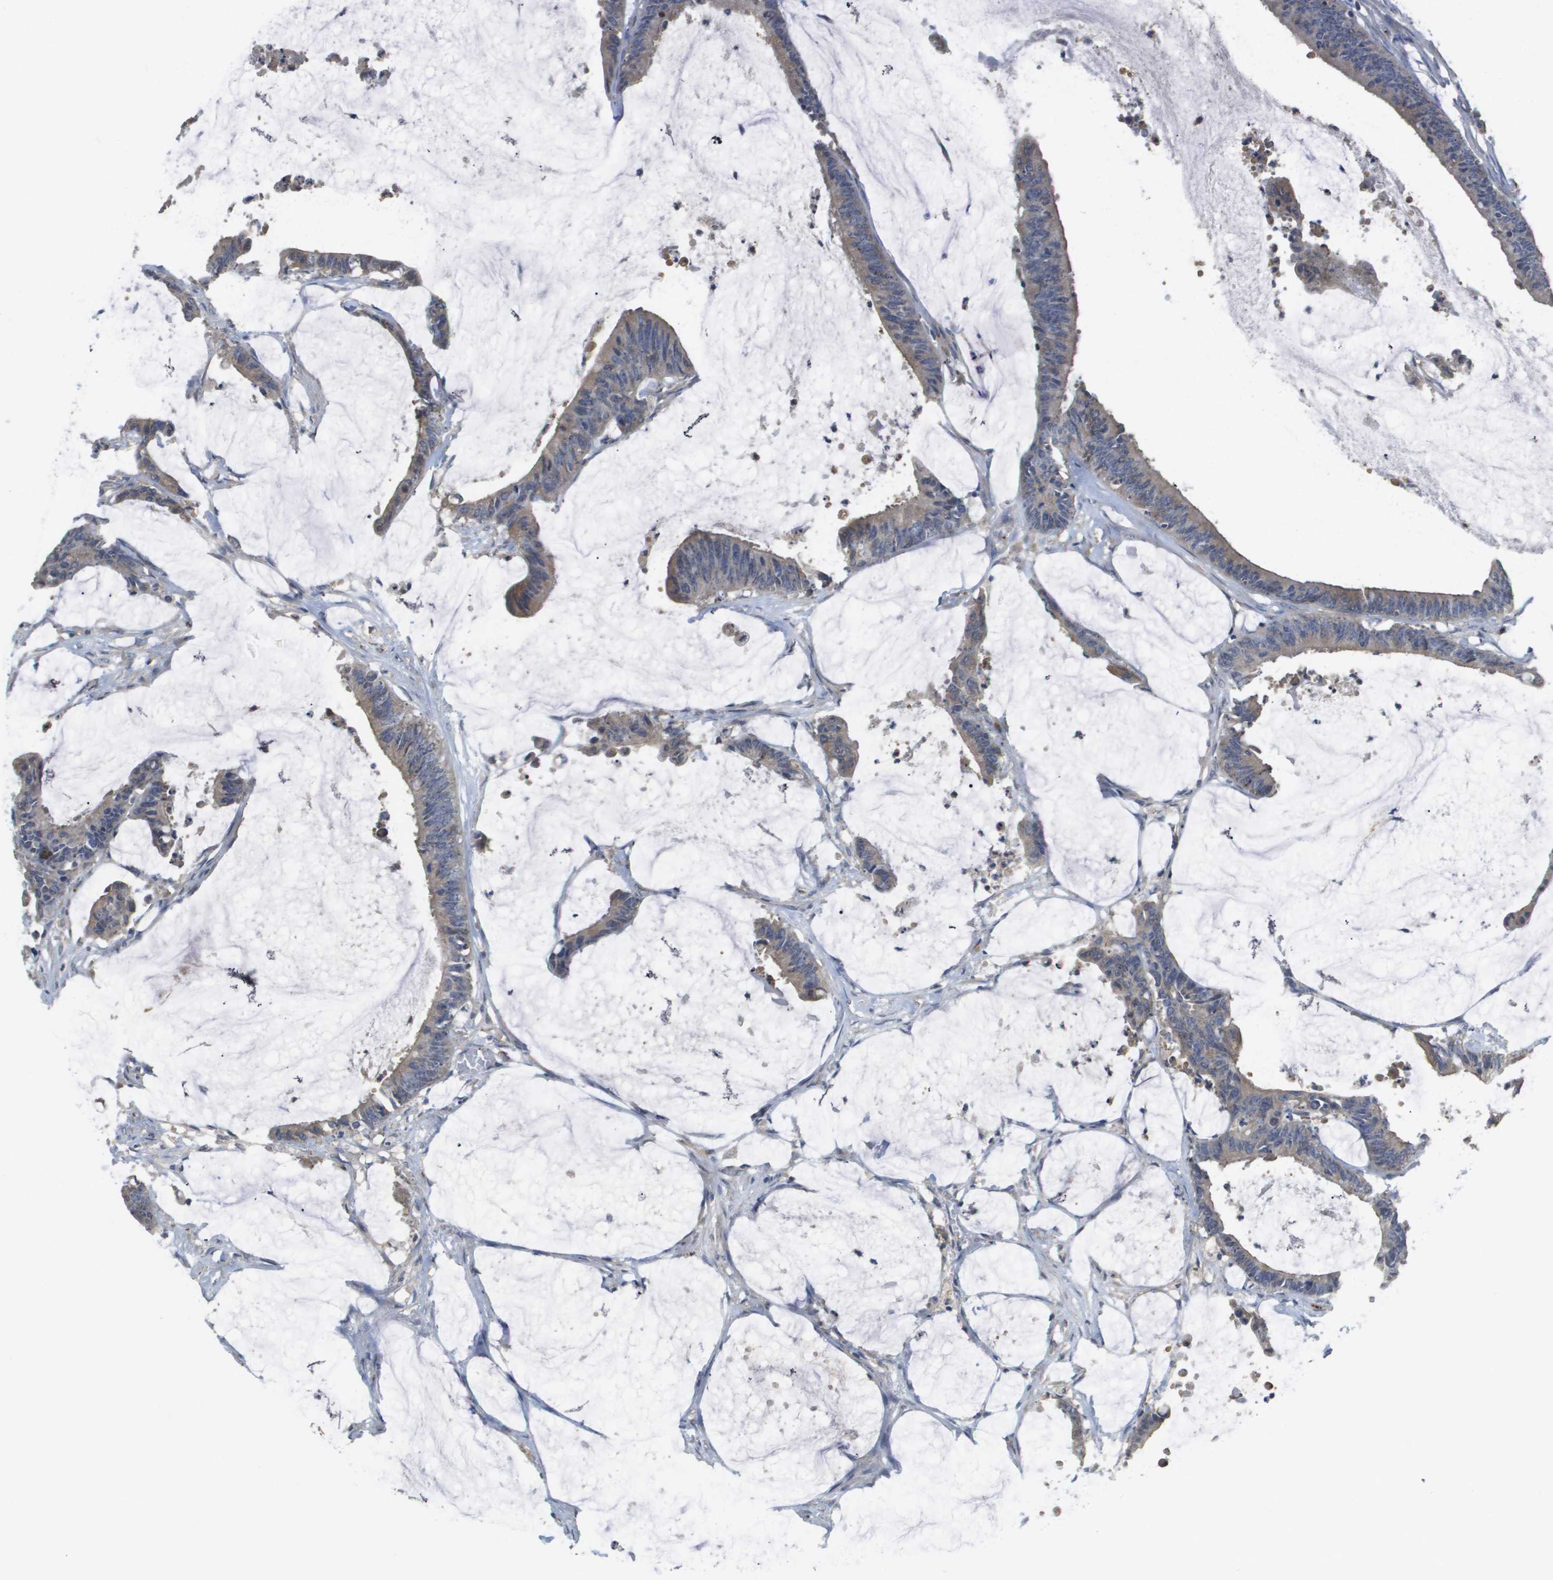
{"staining": {"intensity": "weak", "quantity": ">75%", "location": "cytoplasmic/membranous"}, "tissue": "colorectal cancer", "cell_type": "Tumor cells", "image_type": "cancer", "snomed": [{"axis": "morphology", "description": "Adenocarcinoma, NOS"}, {"axis": "topography", "description": "Rectum"}], "caption": "Protein staining of colorectal cancer tissue reveals weak cytoplasmic/membranous positivity in about >75% of tumor cells.", "gene": "RAB27B", "patient": {"sex": "female", "age": 66}}